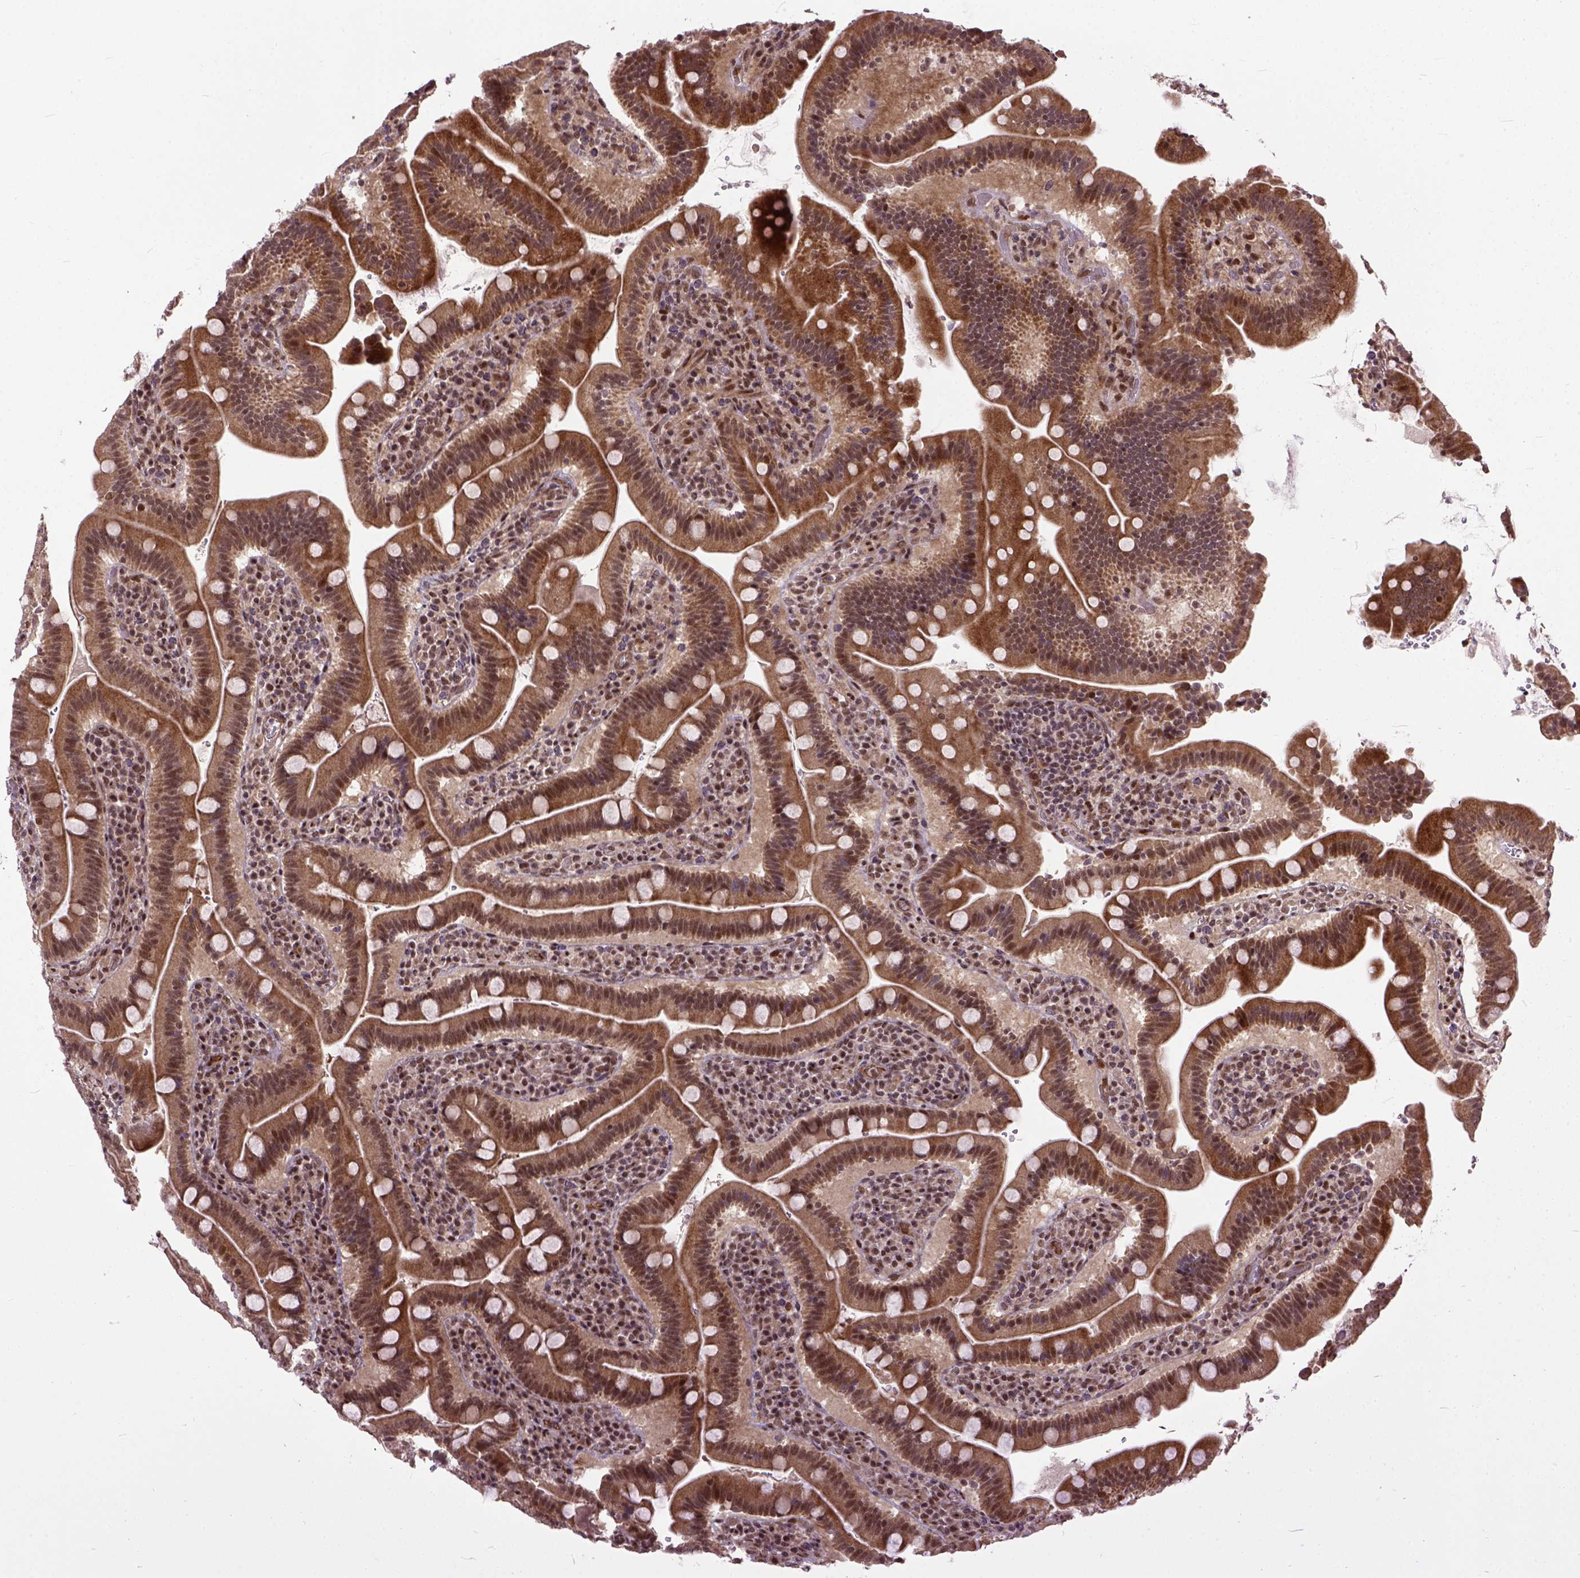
{"staining": {"intensity": "moderate", "quantity": ">75%", "location": "cytoplasmic/membranous,nuclear"}, "tissue": "small intestine", "cell_type": "Glandular cells", "image_type": "normal", "snomed": [{"axis": "morphology", "description": "Normal tissue, NOS"}, {"axis": "topography", "description": "Small intestine"}], "caption": "IHC staining of normal small intestine, which exhibits medium levels of moderate cytoplasmic/membranous,nuclear expression in approximately >75% of glandular cells indicating moderate cytoplasmic/membranous,nuclear protein positivity. The staining was performed using DAB (brown) for protein detection and nuclei were counterstained in hematoxylin (blue).", "gene": "ZNF630", "patient": {"sex": "male", "age": 26}}